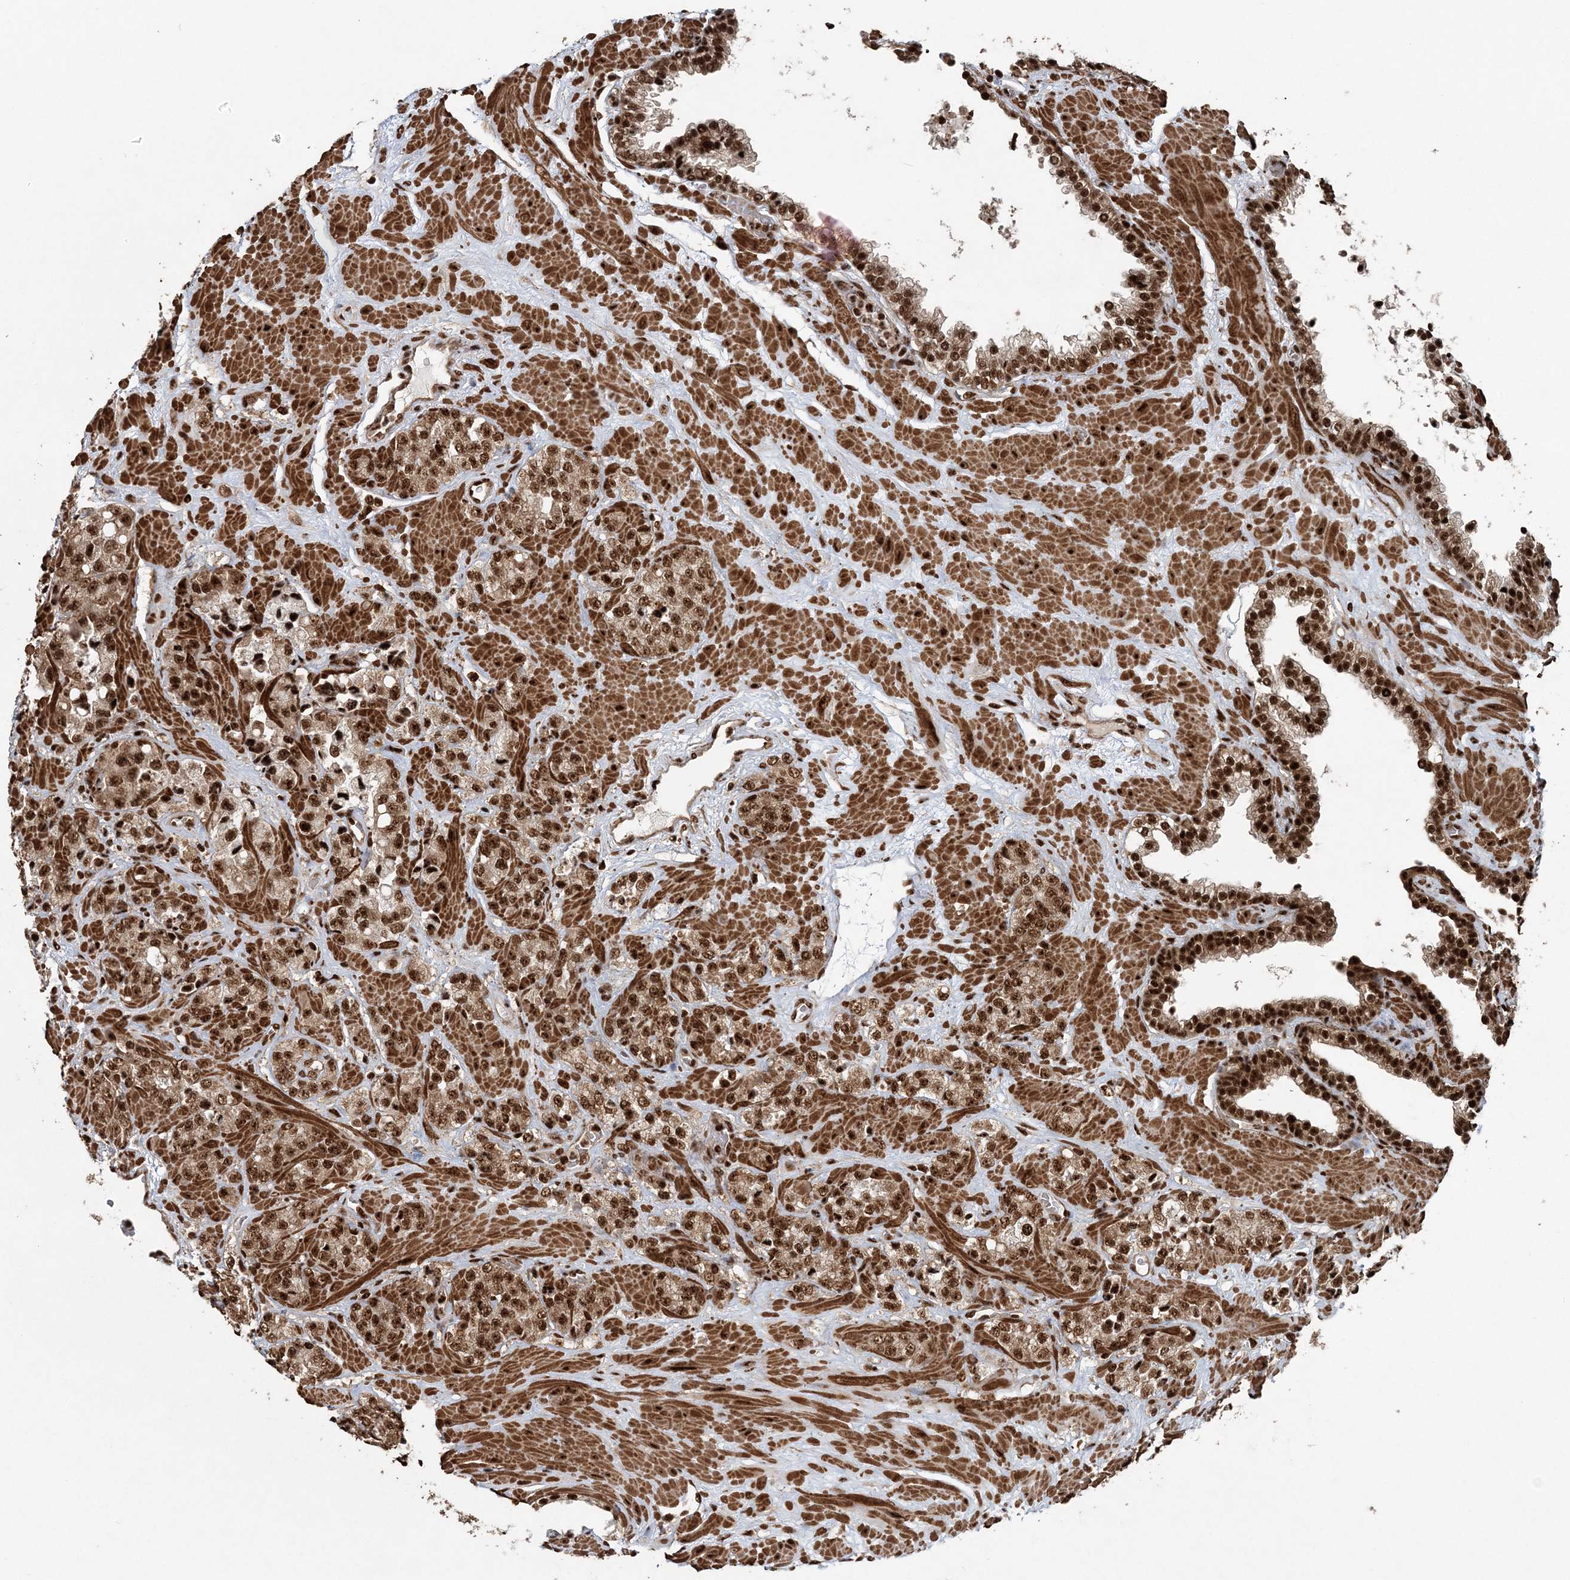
{"staining": {"intensity": "strong", "quantity": ">75%", "location": "nuclear"}, "tissue": "prostate cancer", "cell_type": "Tumor cells", "image_type": "cancer", "snomed": [{"axis": "morphology", "description": "Adenocarcinoma, High grade"}, {"axis": "topography", "description": "Prostate"}], "caption": "Tumor cells reveal high levels of strong nuclear positivity in about >75% of cells in human prostate adenocarcinoma (high-grade).", "gene": "EXOSC8", "patient": {"sex": "male", "age": 64}}